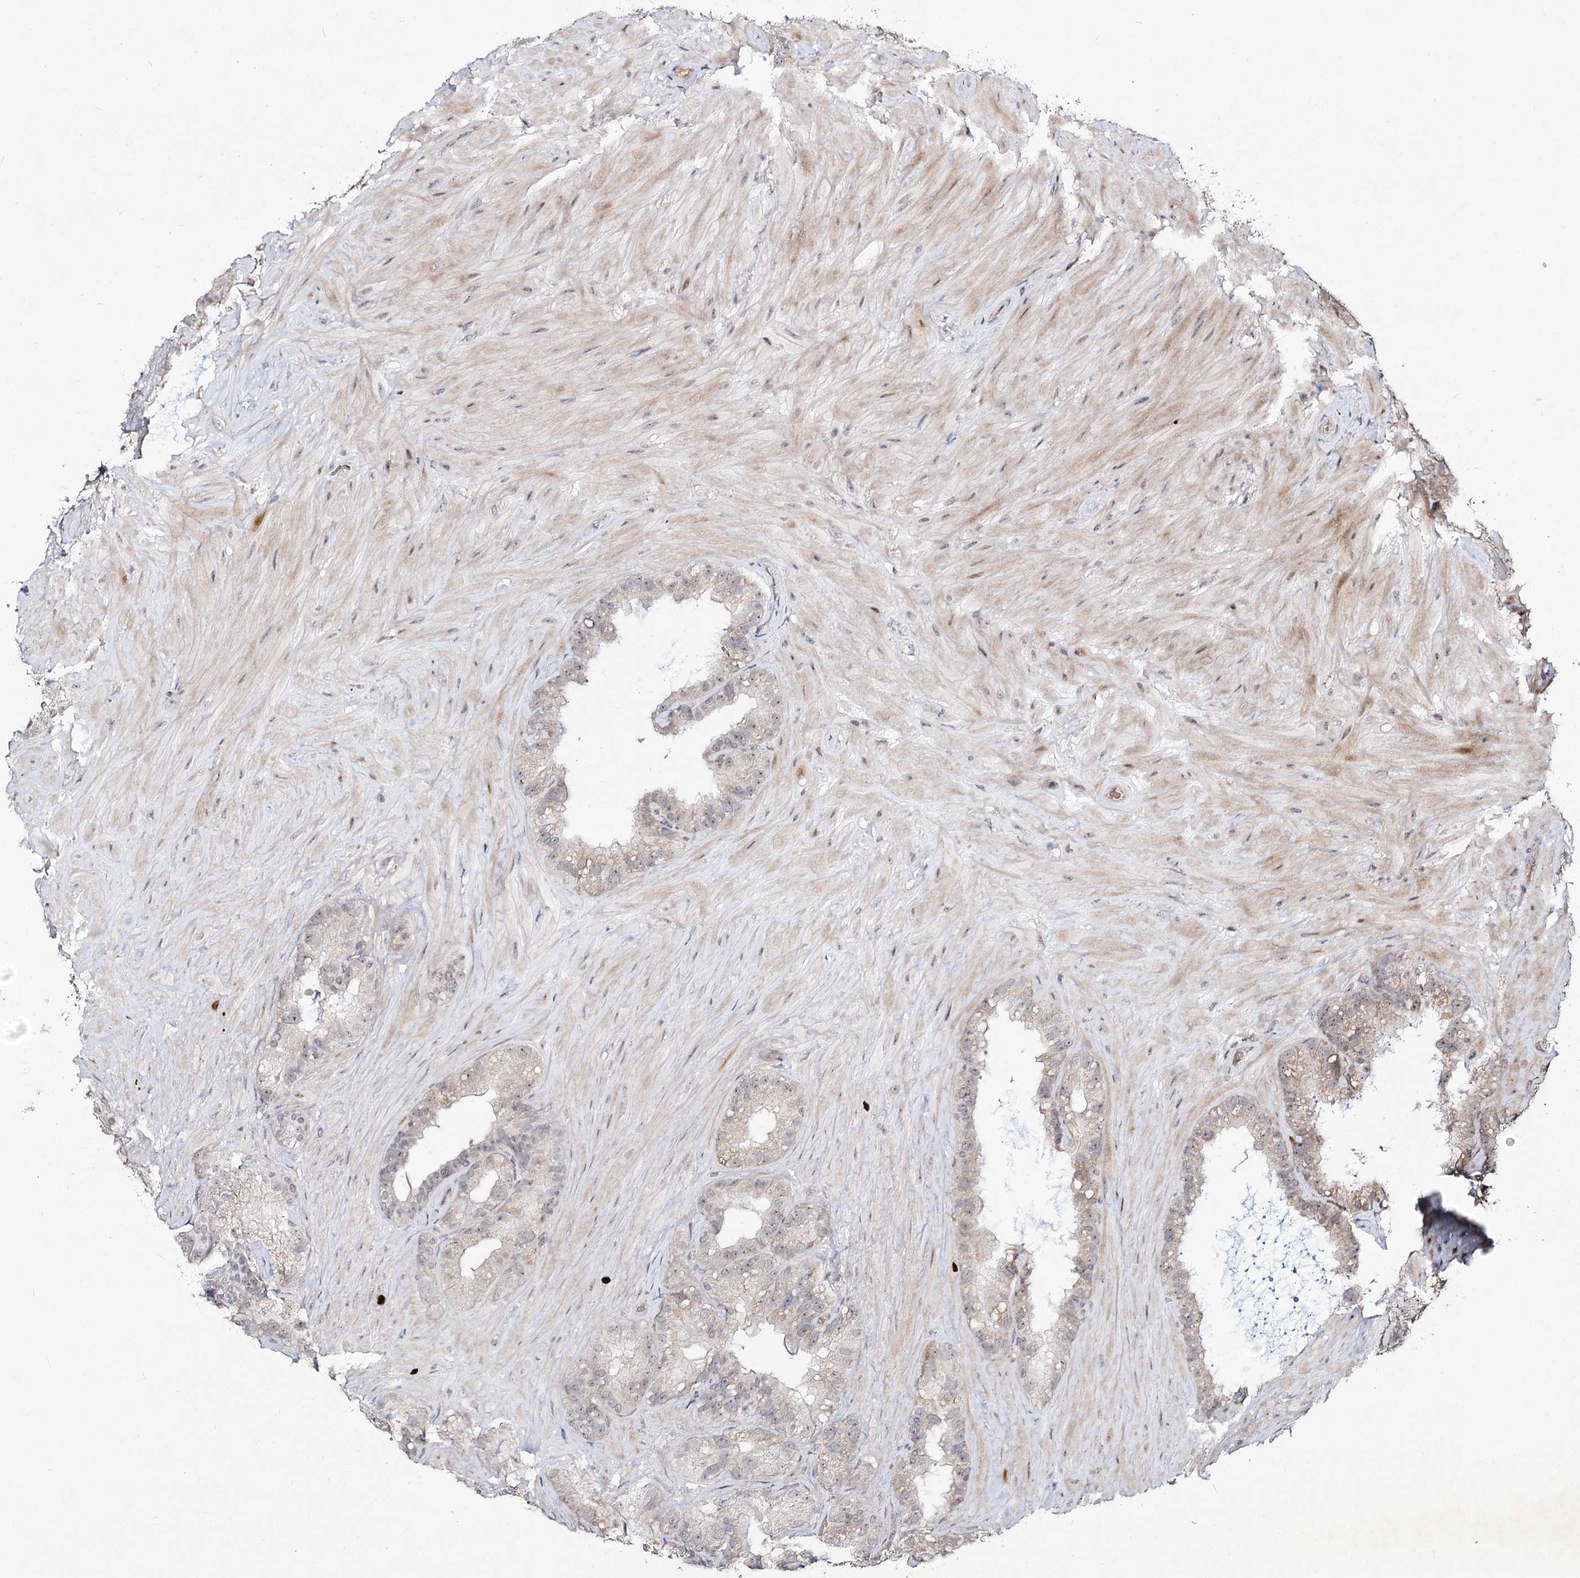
{"staining": {"intensity": "weak", "quantity": "<25%", "location": "cytoplasmic/membranous"}, "tissue": "seminal vesicle", "cell_type": "Glandular cells", "image_type": "normal", "snomed": [{"axis": "morphology", "description": "Normal tissue, NOS"}, {"axis": "topography", "description": "Prostate"}, {"axis": "topography", "description": "Seminal veicle"}], "caption": "This is an IHC image of normal human seminal vesicle. There is no positivity in glandular cells.", "gene": "RRP9", "patient": {"sex": "male", "age": 68}}